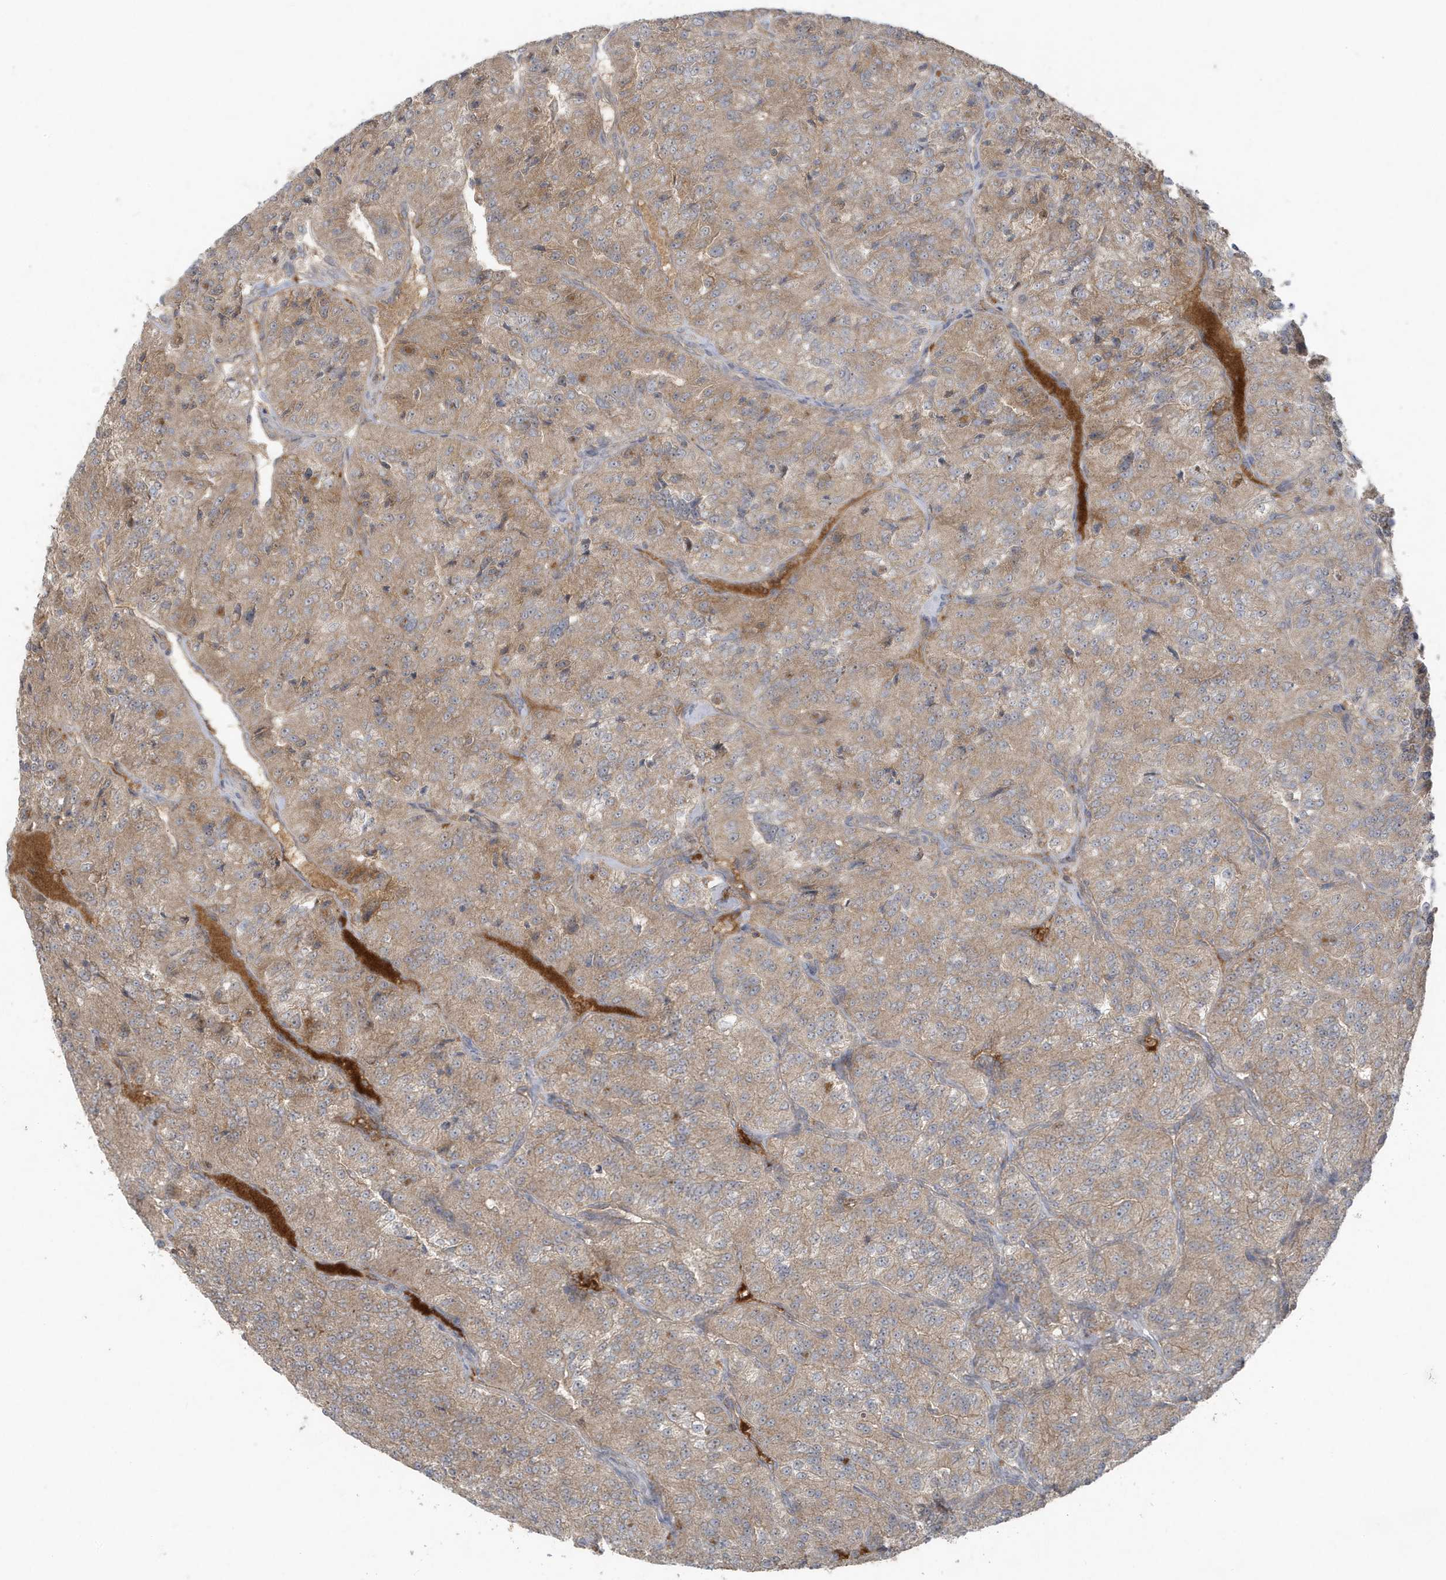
{"staining": {"intensity": "moderate", "quantity": ">75%", "location": "cytoplasmic/membranous"}, "tissue": "renal cancer", "cell_type": "Tumor cells", "image_type": "cancer", "snomed": [{"axis": "morphology", "description": "Adenocarcinoma, NOS"}, {"axis": "topography", "description": "Kidney"}], "caption": "Brown immunohistochemical staining in renal adenocarcinoma demonstrates moderate cytoplasmic/membranous positivity in about >75% of tumor cells.", "gene": "C1RL", "patient": {"sex": "female", "age": 63}}